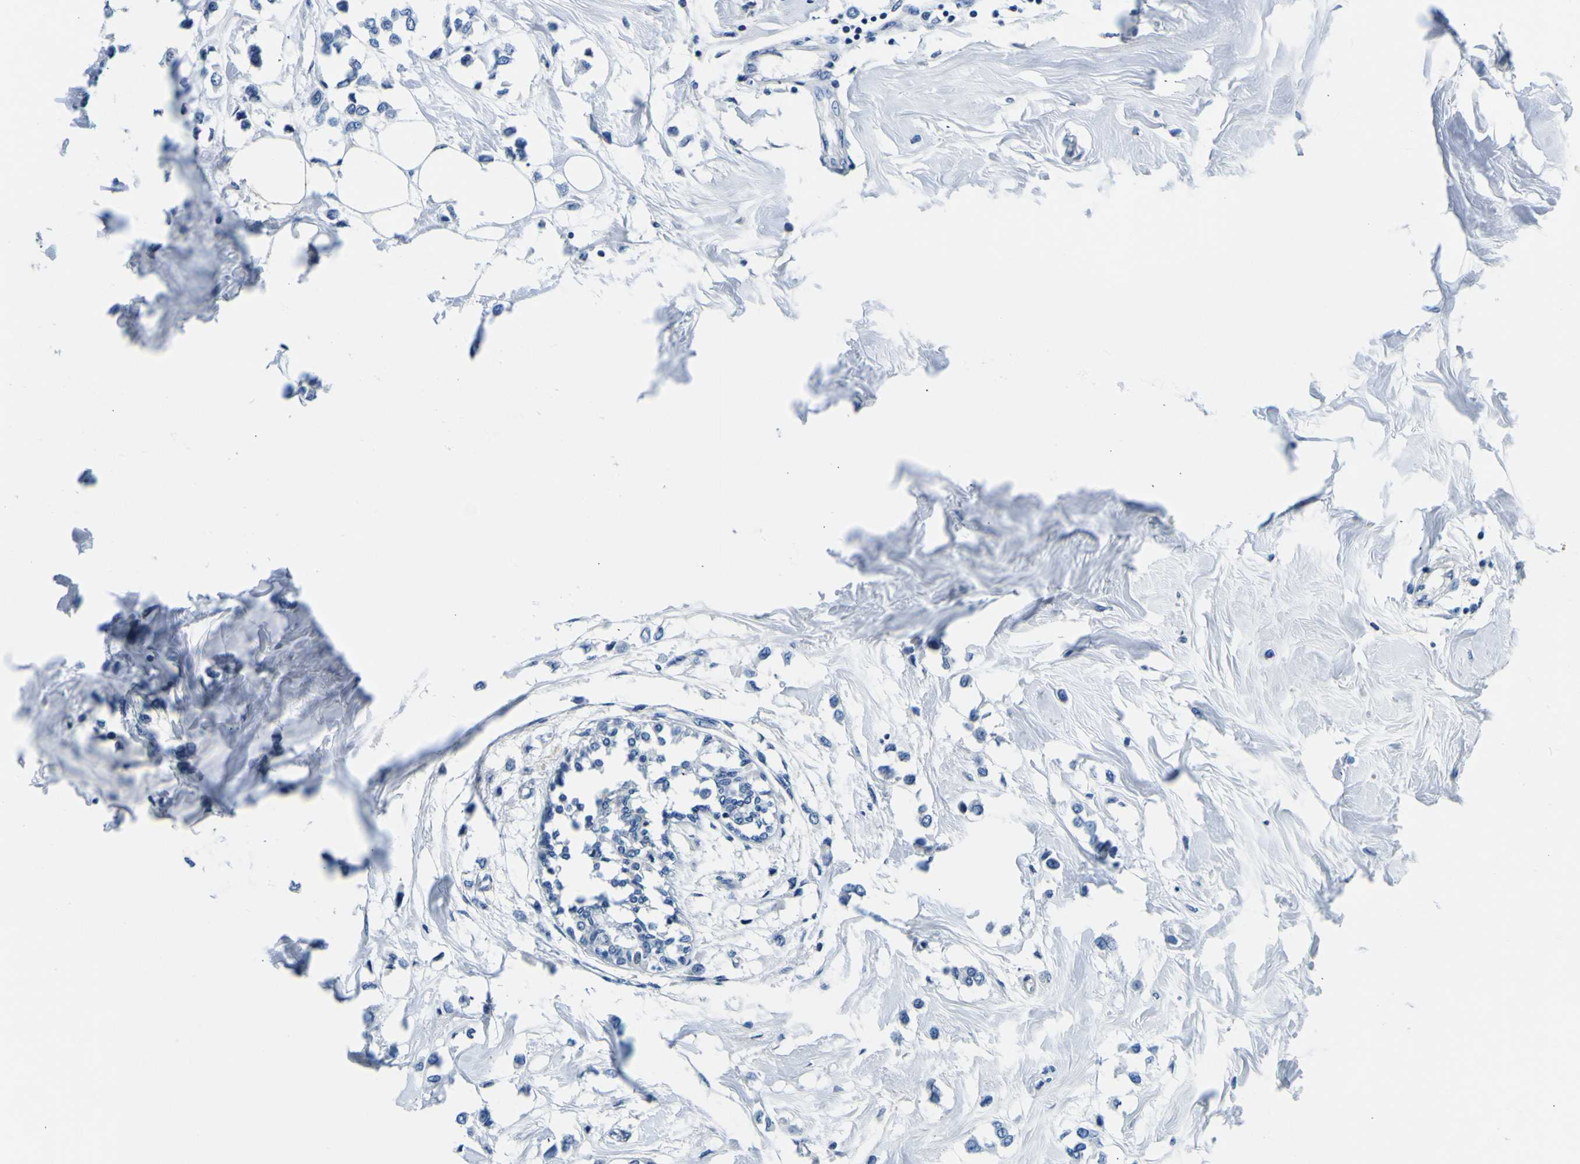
{"staining": {"intensity": "negative", "quantity": "none", "location": "none"}, "tissue": "breast cancer", "cell_type": "Tumor cells", "image_type": "cancer", "snomed": [{"axis": "morphology", "description": "Lobular carcinoma"}, {"axis": "topography", "description": "Breast"}], "caption": "High magnification brightfield microscopy of breast lobular carcinoma stained with DAB (brown) and counterstained with hematoxylin (blue): tumor cells show no significant expression.", "gene": "ADGRA2", "patient": {"sex": "female", "age": 51}}